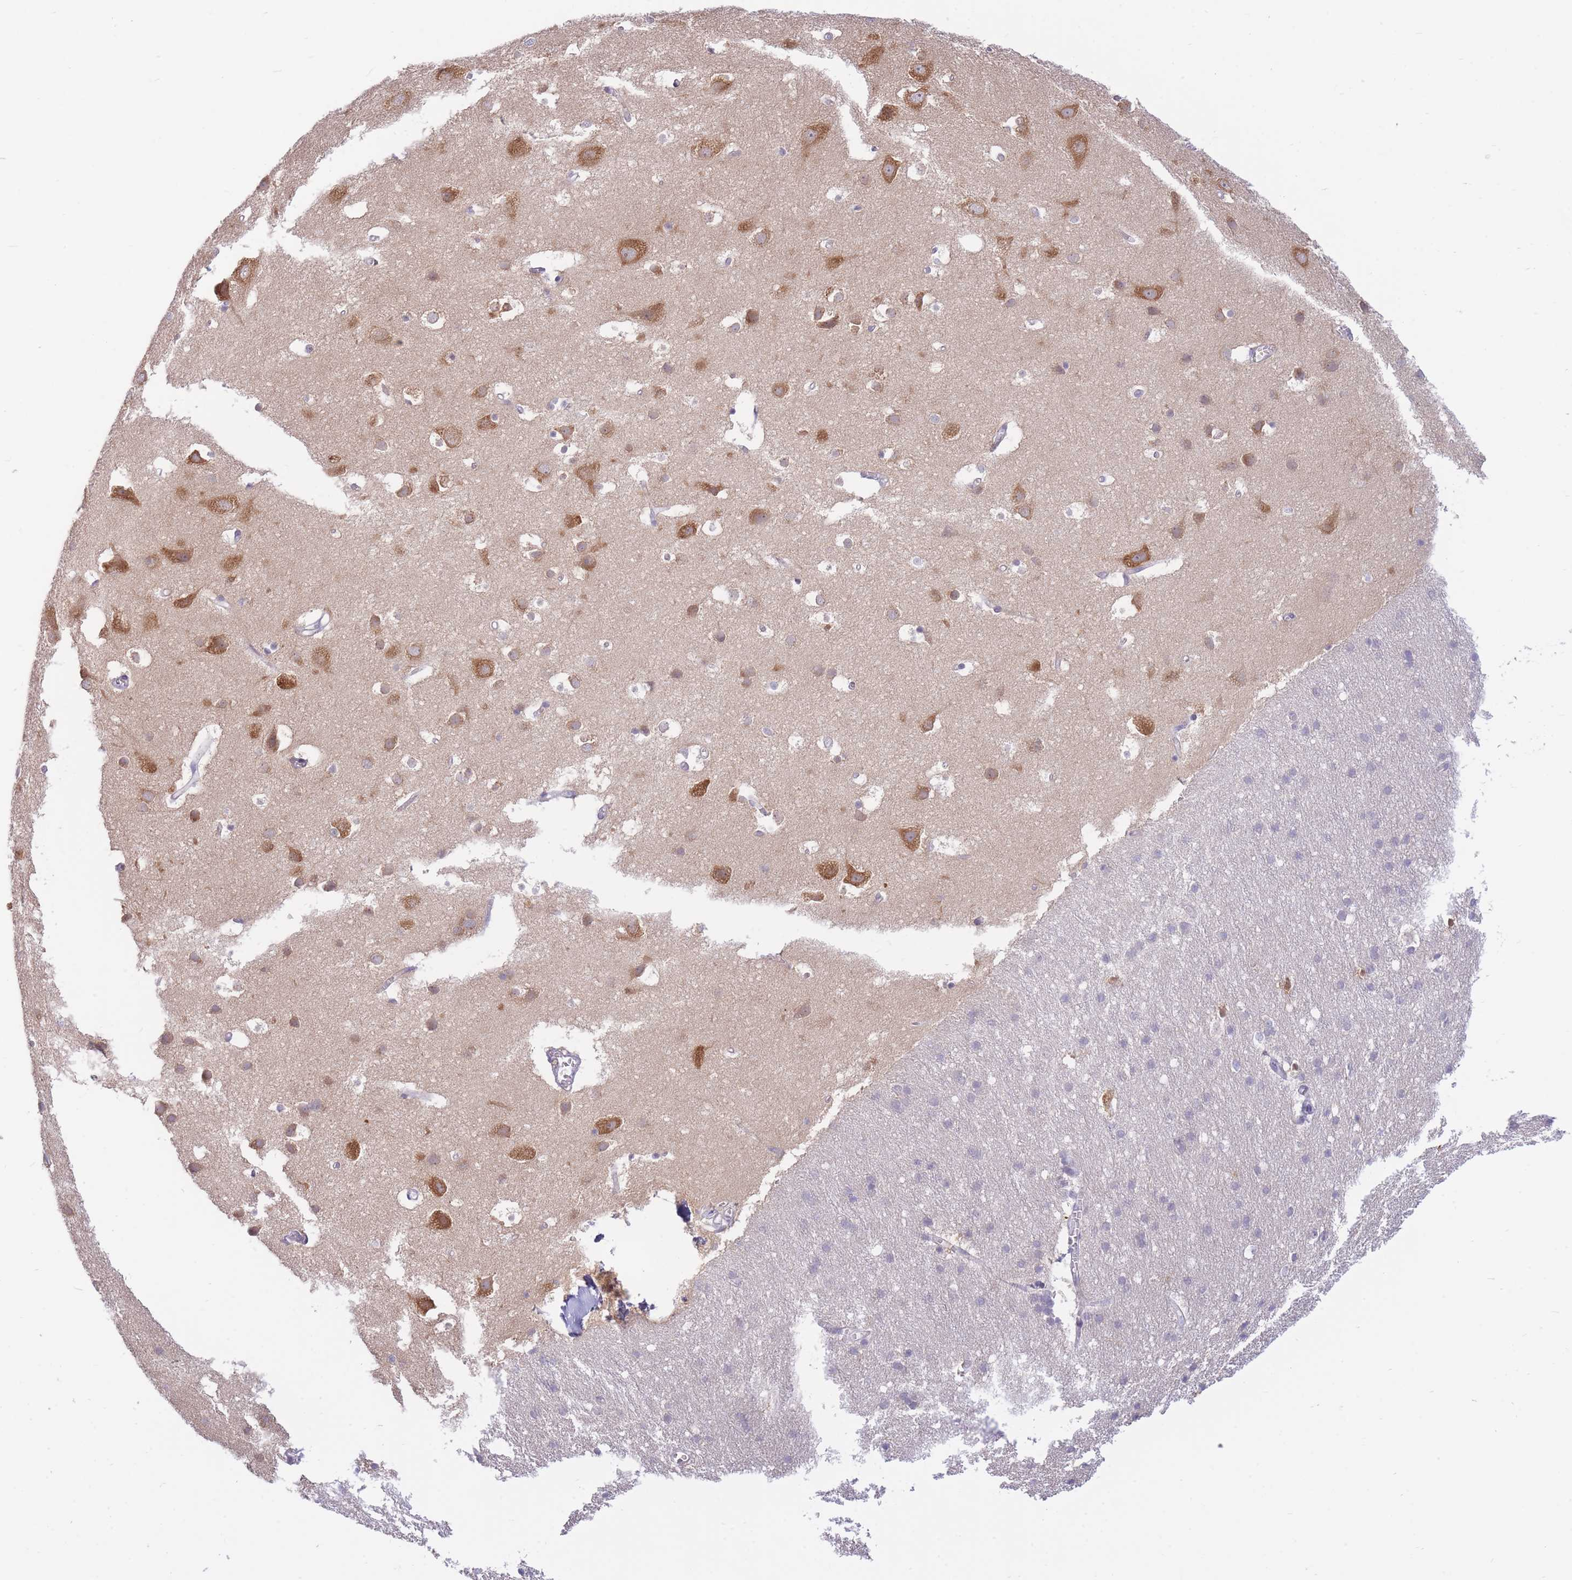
{"staining": {"intensity": "negative", "quantity": "none", "location": "none"}, "tissue": "cerebral cortex", "cell_type": "Endothelial cells", "image_type": "normal", "snomed": [{"axis": "morphology", "description": "Normal tissue, NOS"}, {"axis": "topography", "description": "Cerebral cortex"}], "caption": "IHC photomicrograph of unremarkable cerebral cortex stained for a protein (brown), which demonstrates no positivity in endothelial cells. (IHC, brightfield microscopy, high magnification).", "gene": "FBXO46", "patient": {"sex": "male", "age": 54}}